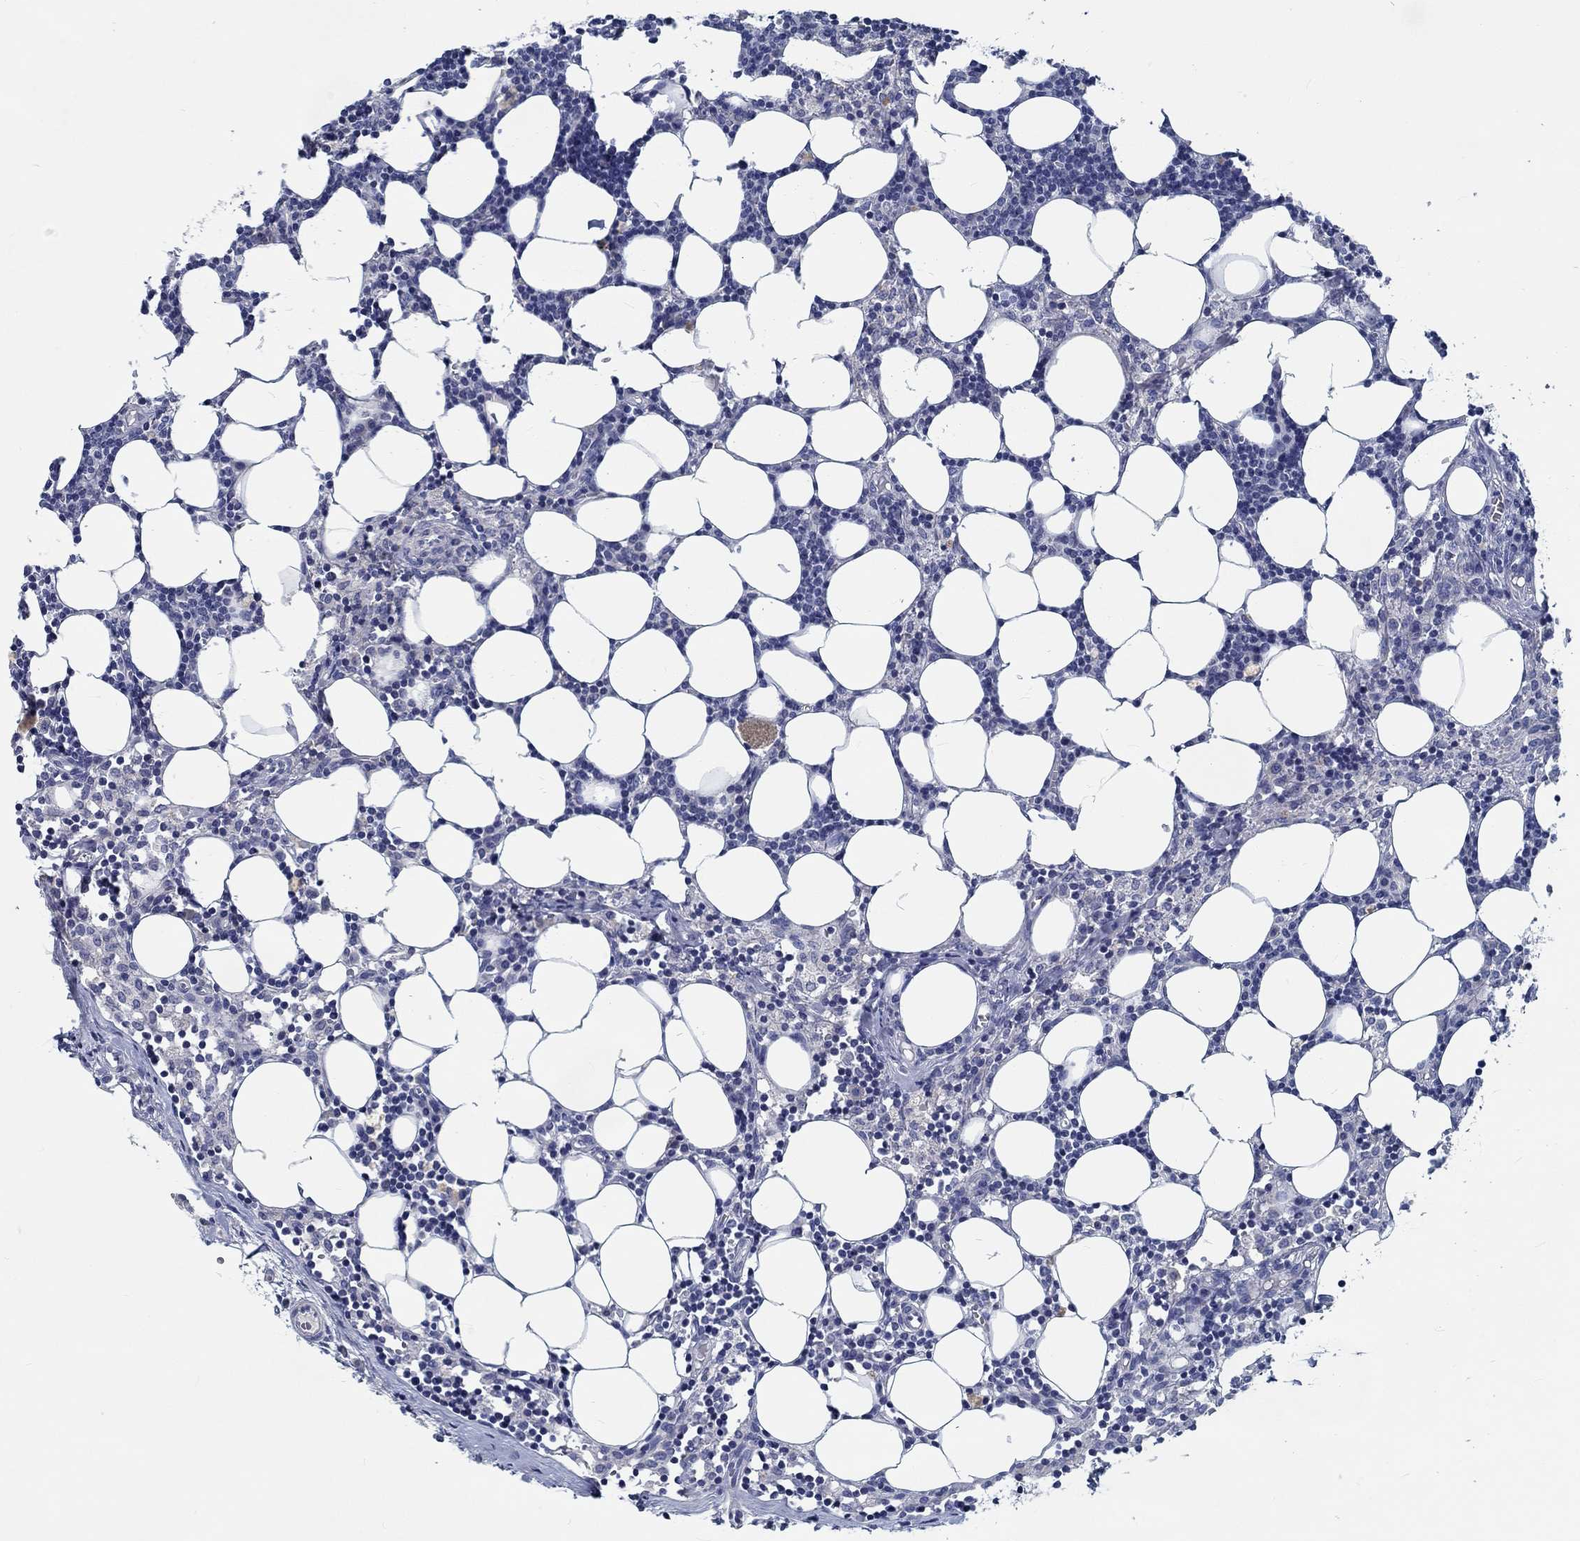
{"staining": {"intensity": "negative", "quantity": "none", "location": "none"}, "tissue": "lymph node", "cell_type": "Germinal center cells", "image_type": "normal", "snomed": [{"axis": "morphology", "description": "Normal tissue, NOS"}, {"axis": "topography", "description": "Lymph node"}], "caption": "Immunohistochemical staining of unremarkable human lymph node shows no significant positivity in germinal center cells. (DAB (3,3'-diaminobenzidine) IHC with hematoxylin counter stain).", "gene": "MYBPC1", "patient": {"sex": "female", "age": 52}}